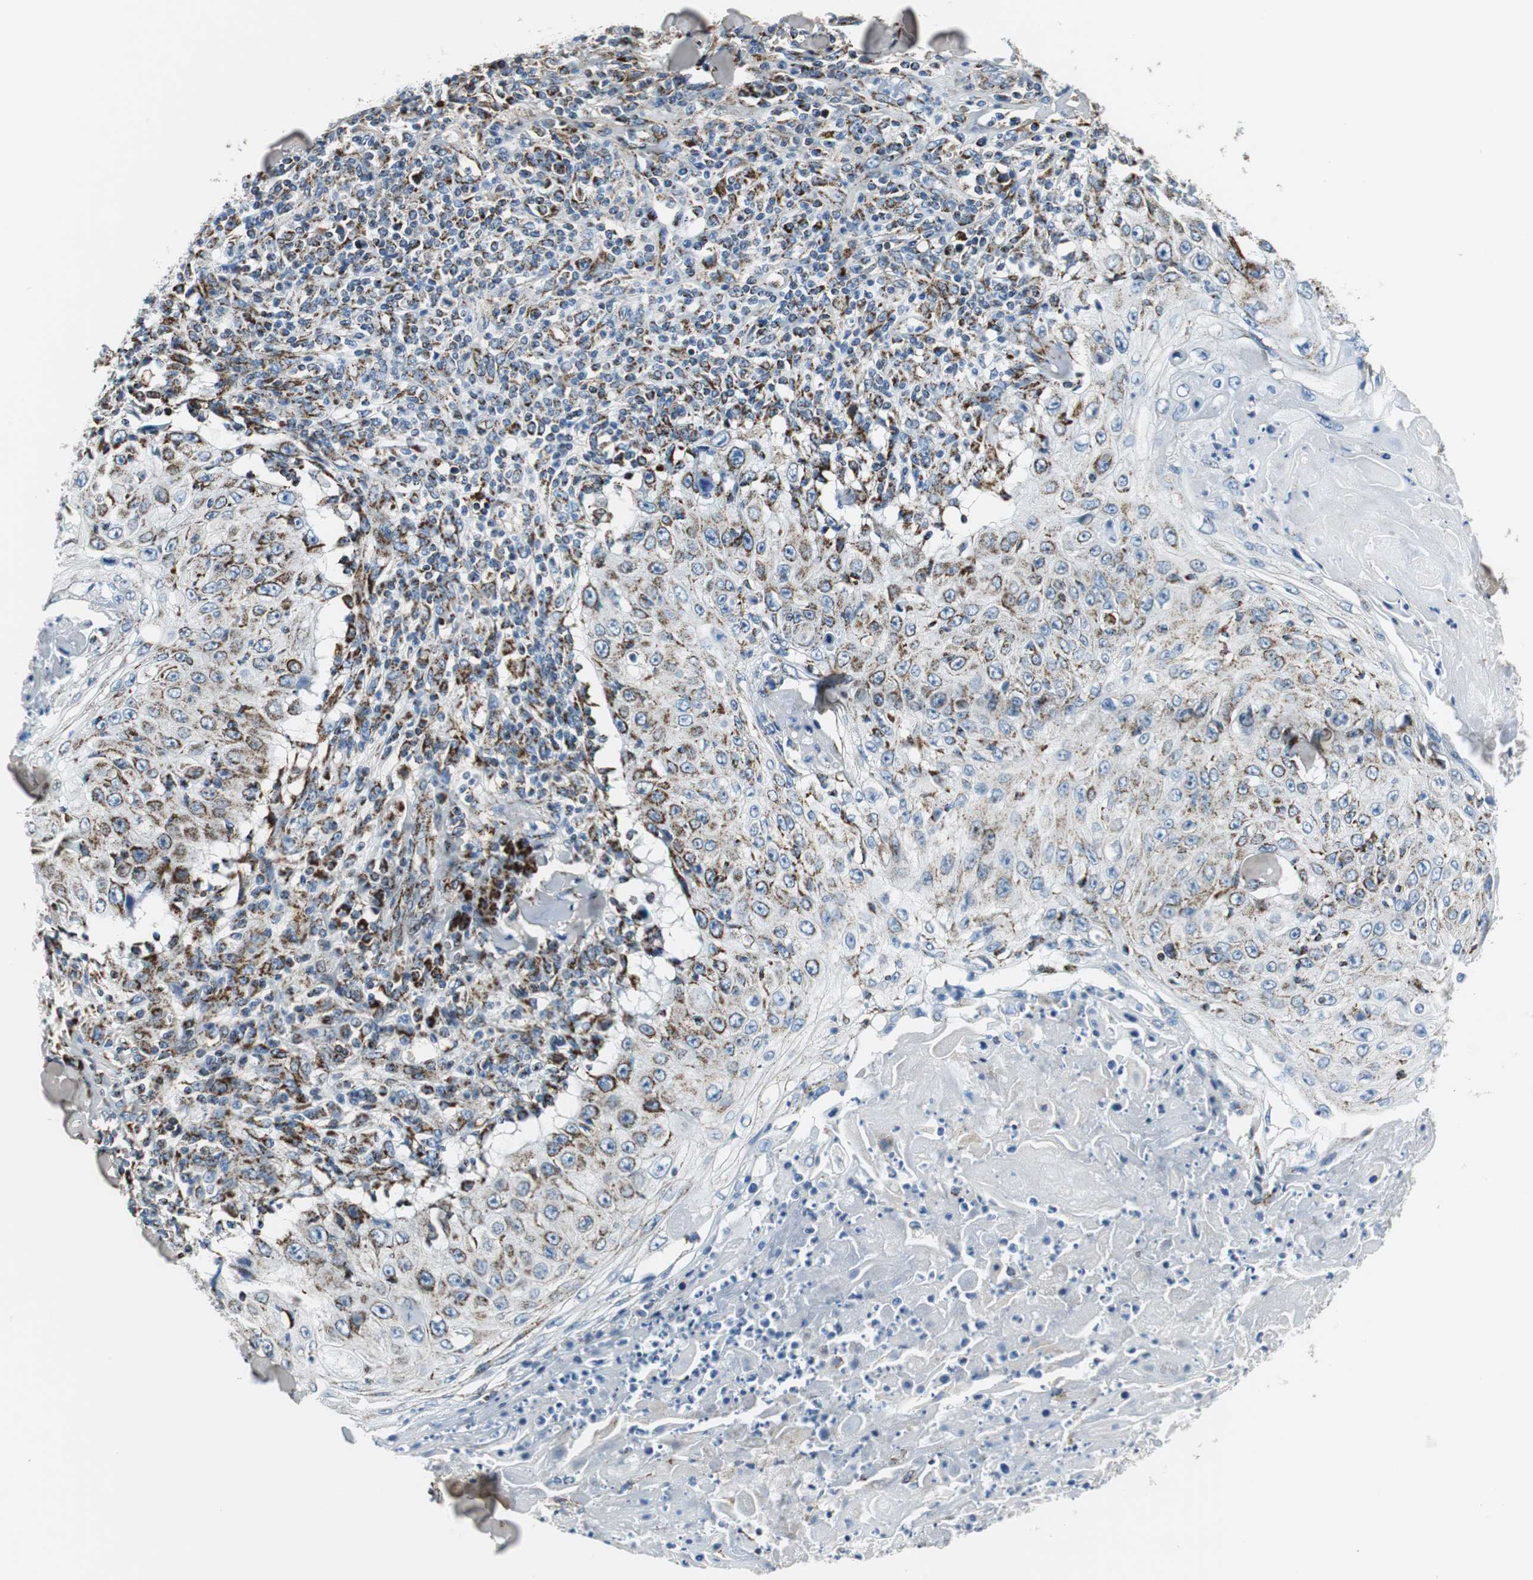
{"staining": {"intensity": "strong", "quantity": "25%-75%", "location": "cytoplasmic/membranous"}, "tissue": "skin cancer", "cell_type": "Tumor cells", "image_type": "cancer", "snomed": [{"axis": "morphology", "description": "Squamous cell carcinoma, NOS"}, {"axis": "topography", "description": "Skin"}], "caption": "Immunohistochemistry of human squamous cell carcinoma (skin) reveals high levels of strong cytoplasmic/membranous positivity in about 25%-75% of tumor cells.", "gene": "C1QTNF7", "patient": {"sex": "male", "age": 86}}